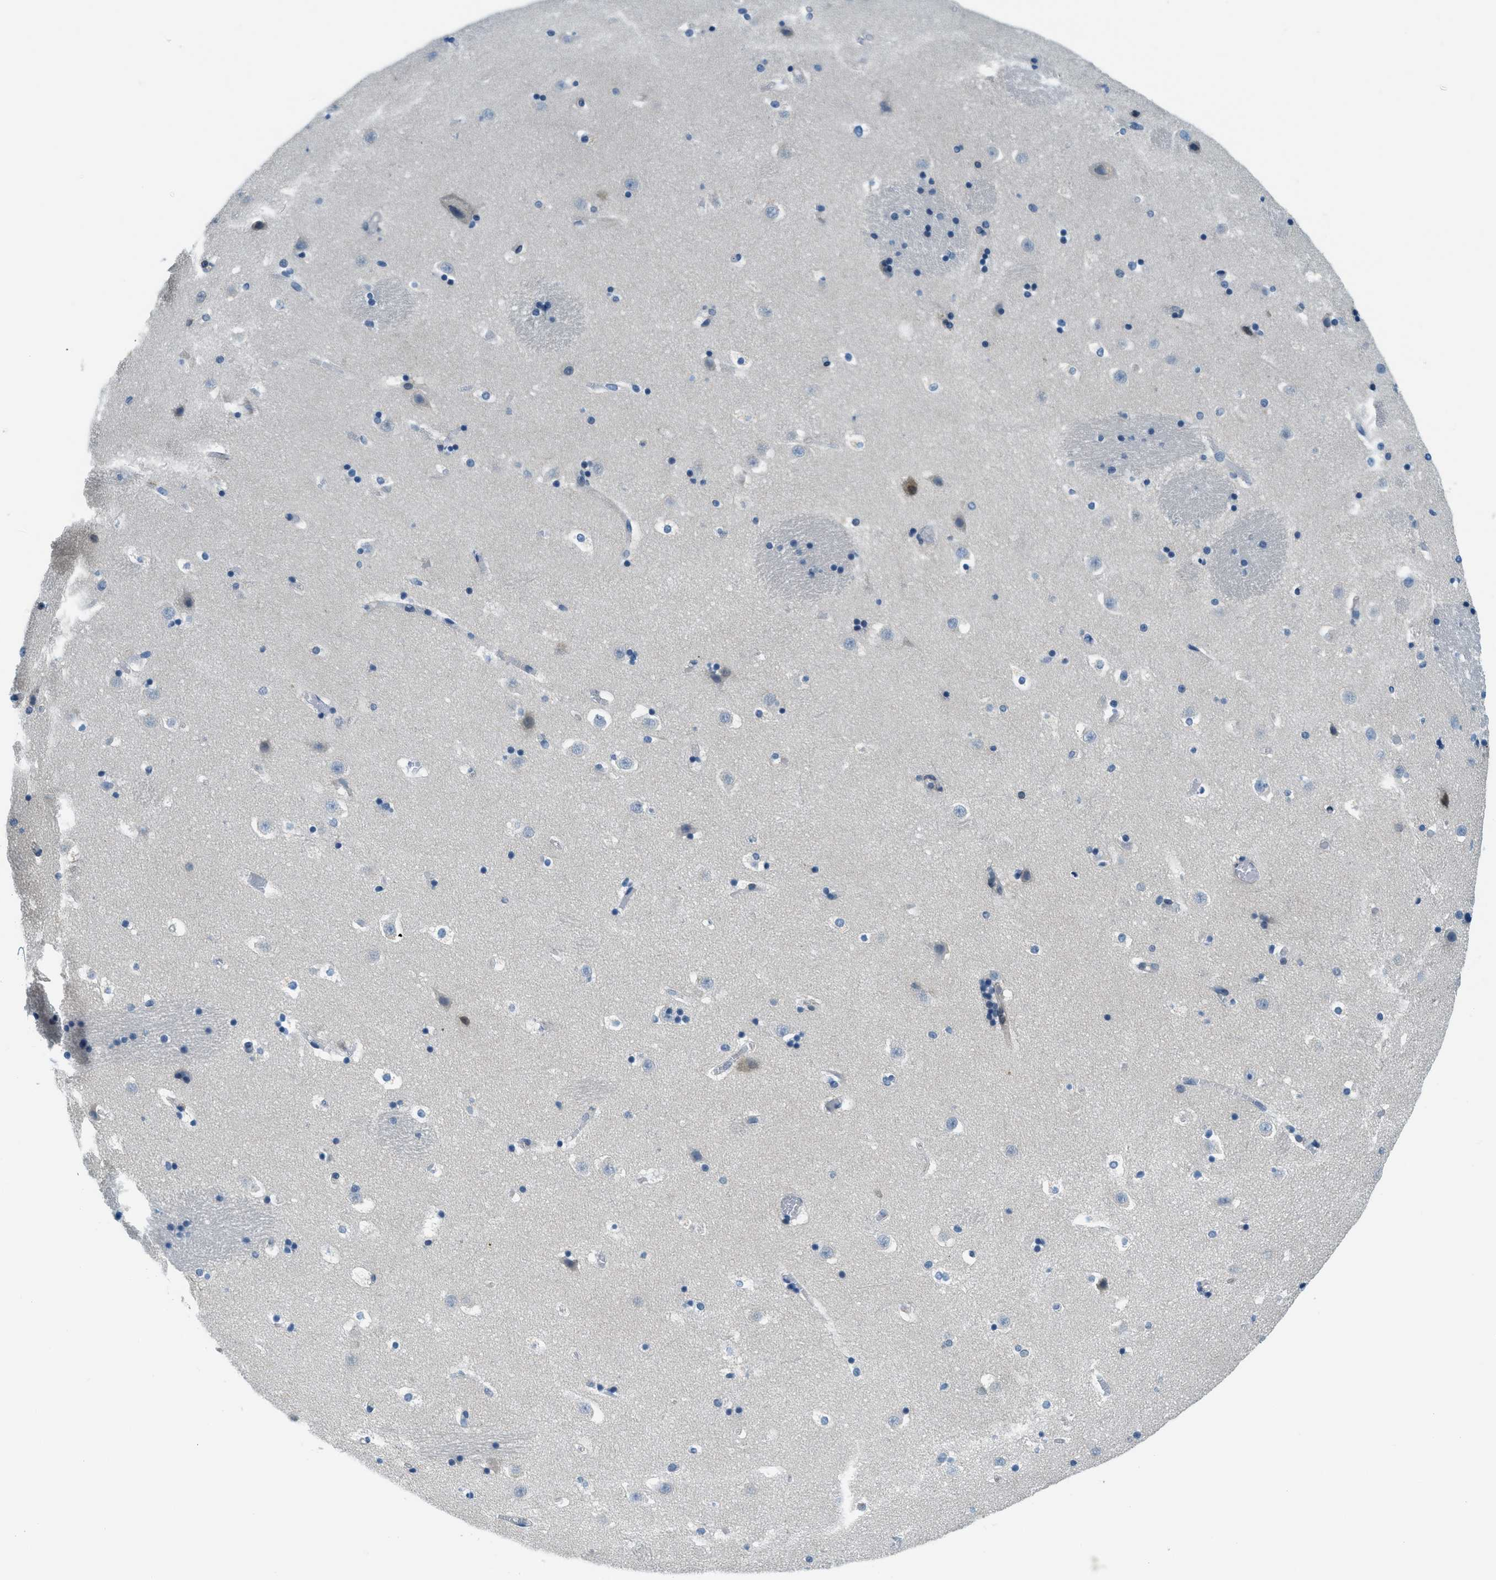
{"staining": {"intensity": "negative", "quantity": "none", "location": "none"}, "tissue": "caudate", "cell_type": "Glial cells", "image_type": "normal", "snomed": [{"axis": "morphology", "description": "Normal tissue, NOS"}, {"axis": "topography", "description": "Lateral ventricle wall"}], "caption": "The photomicrograph exhibits no significant expression in glial cells of caudate.", "gene": "CYP4X1", "patient": {"sex": "male", "age": 45}}